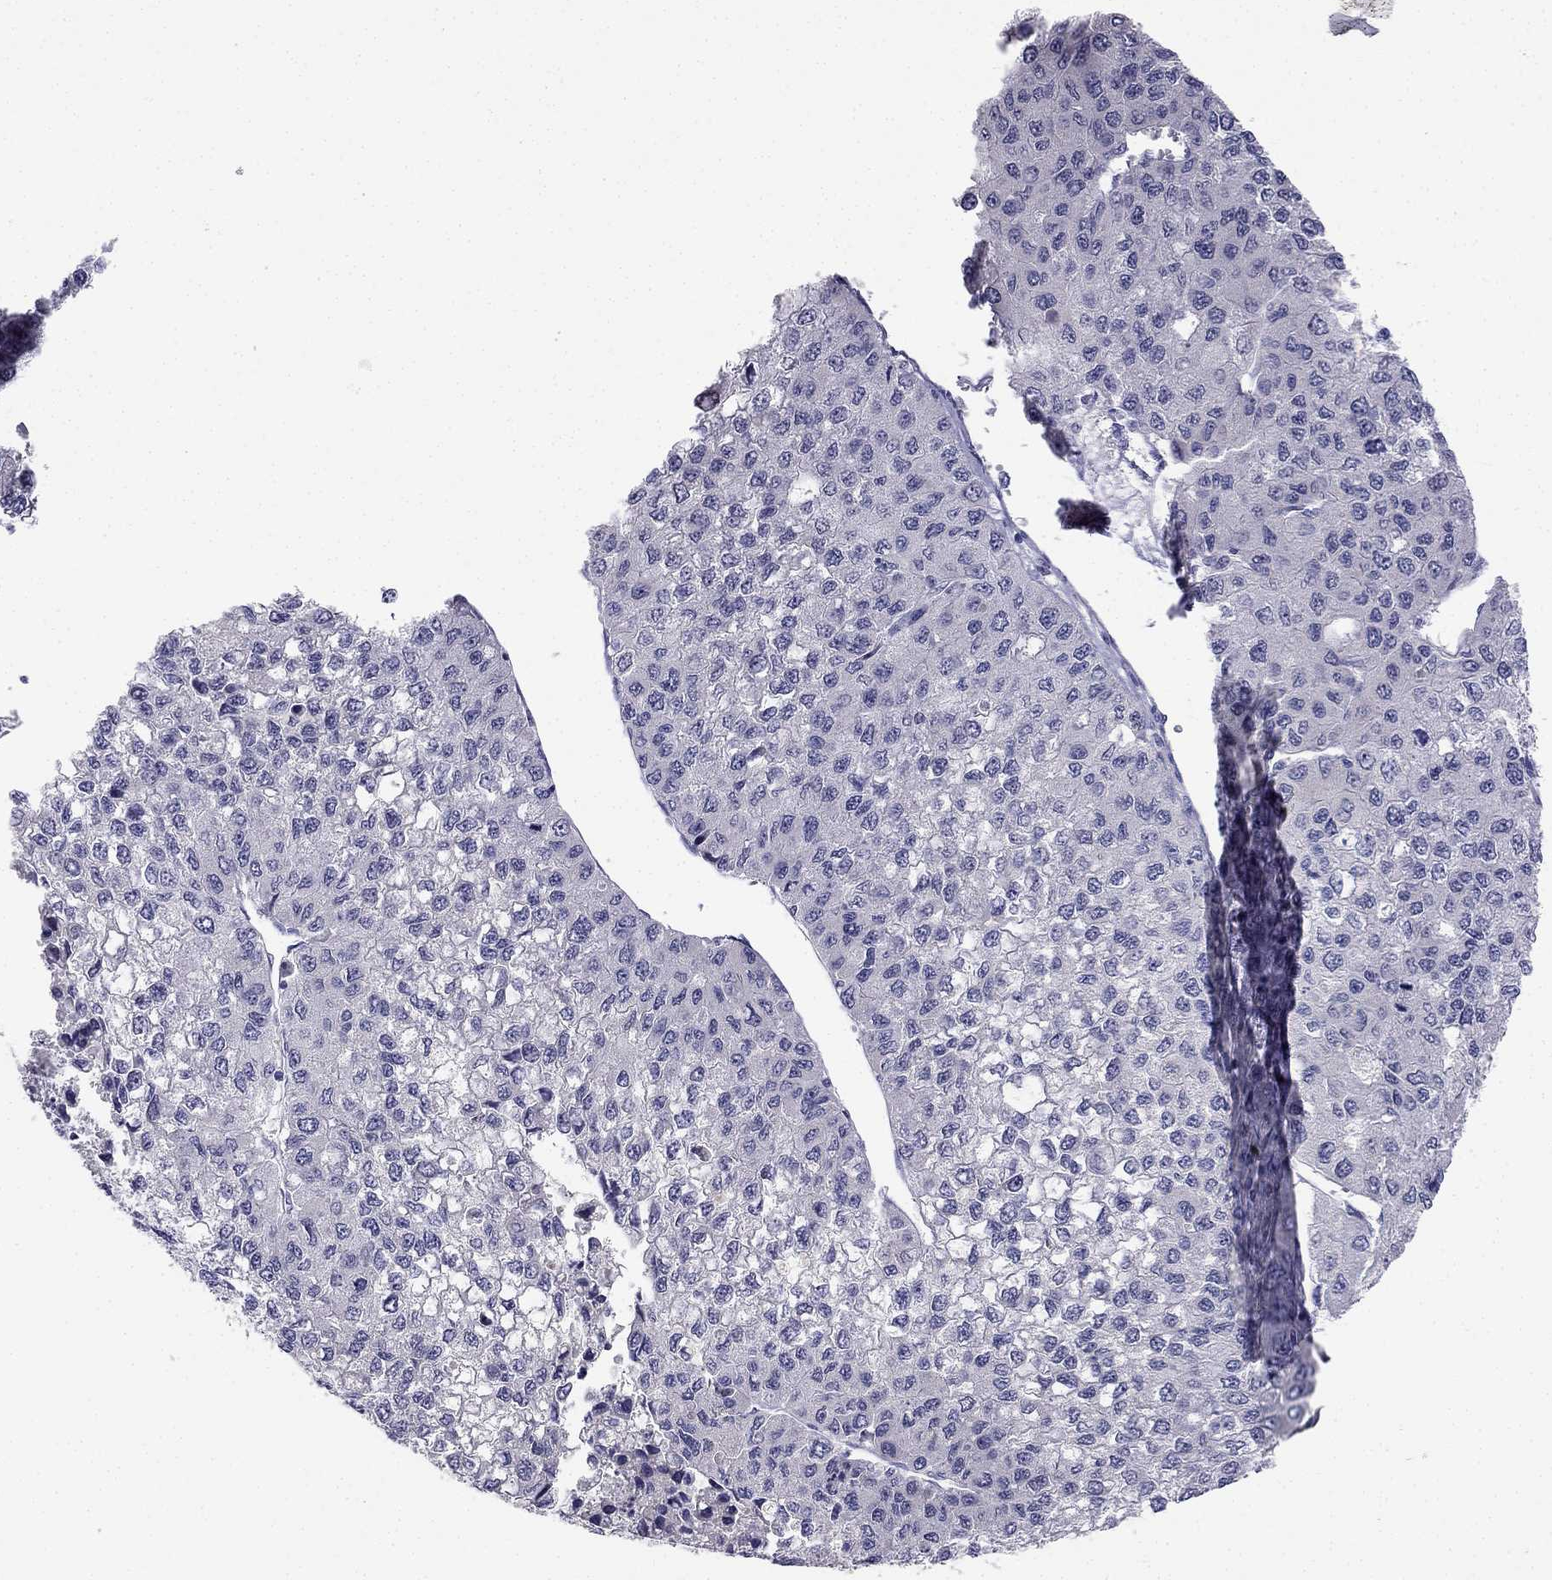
{"staining": {"intensity": "negative", "quantity": "none", "location": "none"}, "tissue": "liver cancer", "cell_type": "Tumor cells", "image_type": "cancer", "snomed": [{"axis": "morphology", "description": "Carcinoma, Hepatocellular, NOS"}, {"axis": "topography", "description": "Liver"}], "caption": "Micrograph shows no protein positivity in tumor cells of liver hepatocellular carcinoma tissue. Brightfield microscopy of immunohistochemistry stained with DAB (3,3'-diaminobenzidine) (brown) and hematoxylin (blue), captured at high magnification.", "gene": "C16orf89", "patient": {"sex": "female", "age": 66}}